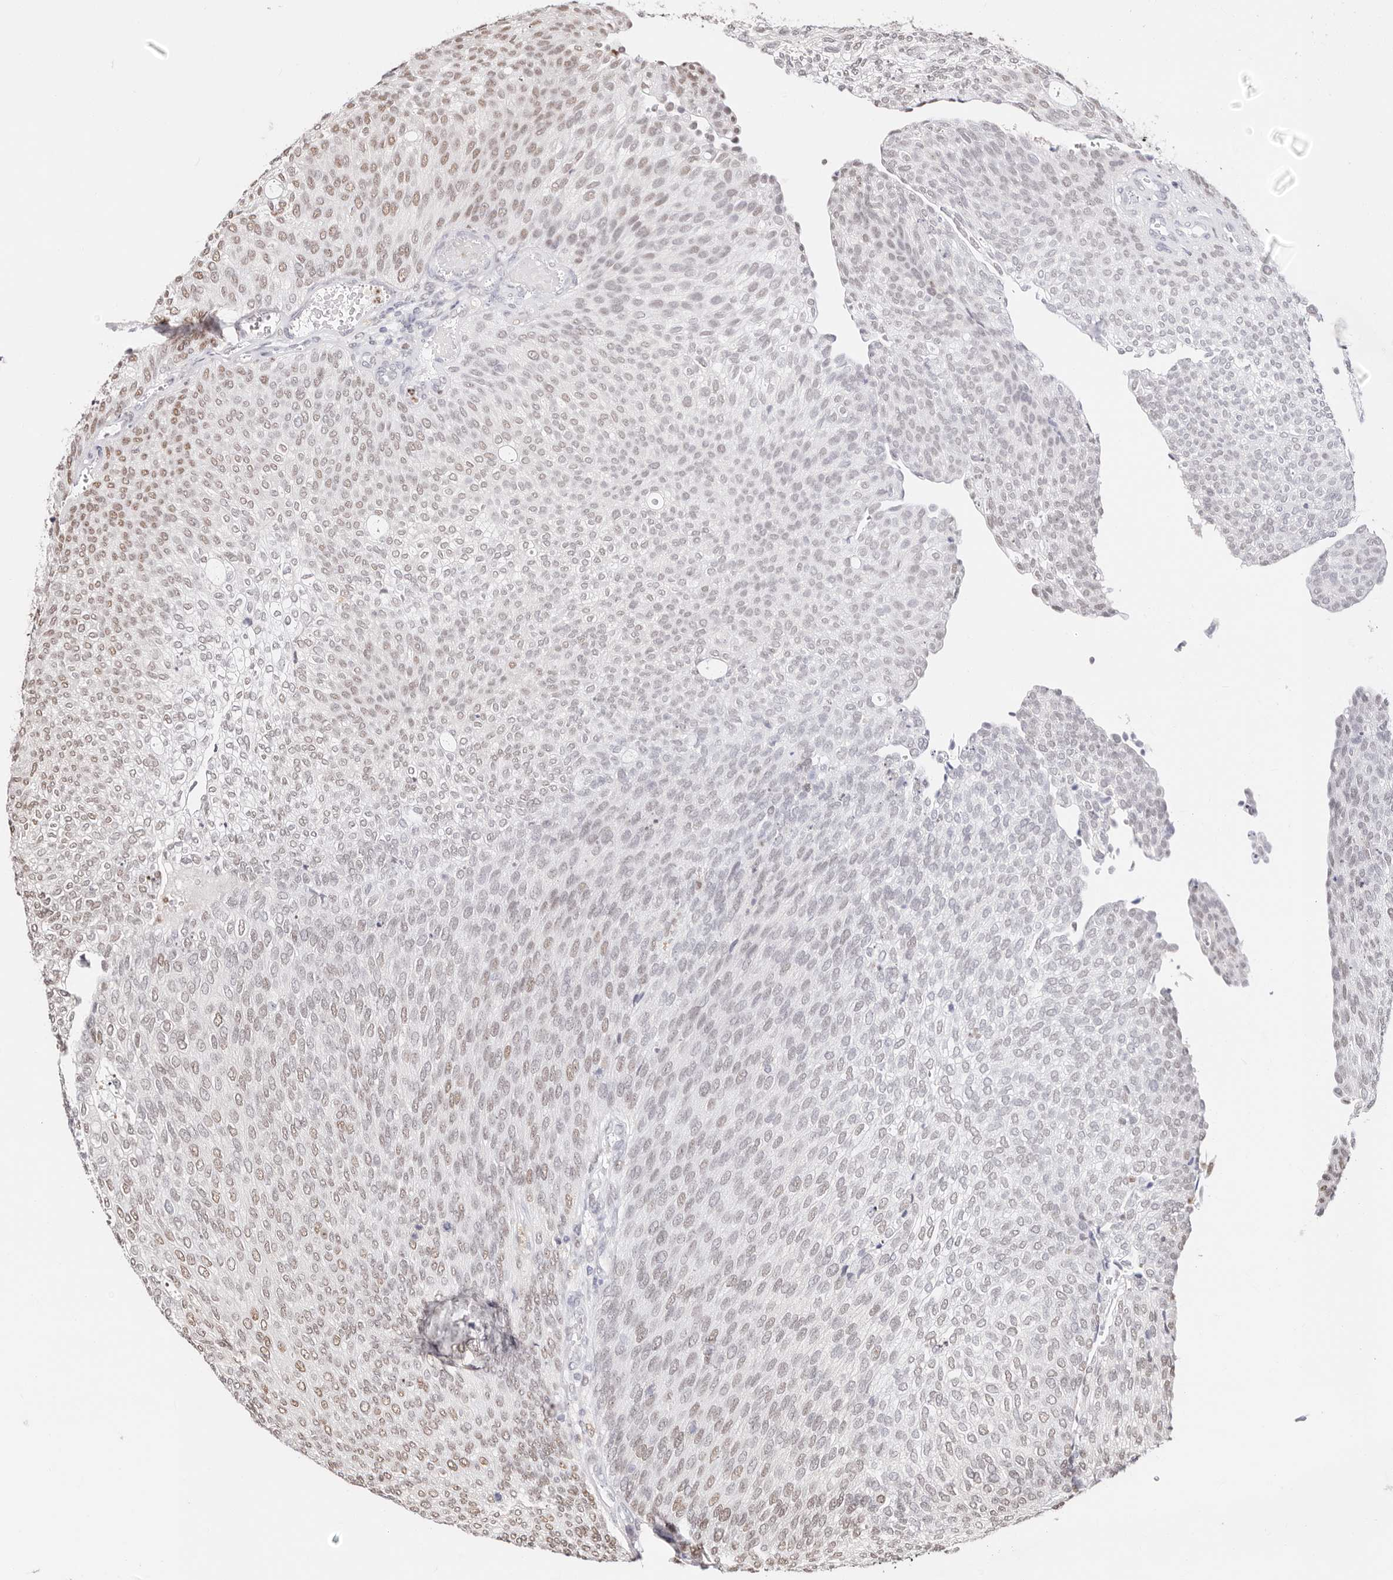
{"staining": {"intensity": "weak", "quantity": "25%-75%", "location": "nuclear"}, "tissue": "urothelial cancer", "cell_type": "Tumor cells", "image_type": "cancer", "snomed": [{"axis": "morphology", "description": "Urothelial carcinoma, Low grade"}, {"axis": "topography", "description": "Urinary bladder"}], "caption": "Immunohistochemistry (IHC) of low-grade urothelial carcinoma reveals low levels of weak nuclear expression in about 25%-75% of tumor cells.", "gene": "TKT", "patient": {"sex": "female", "age": 79}}